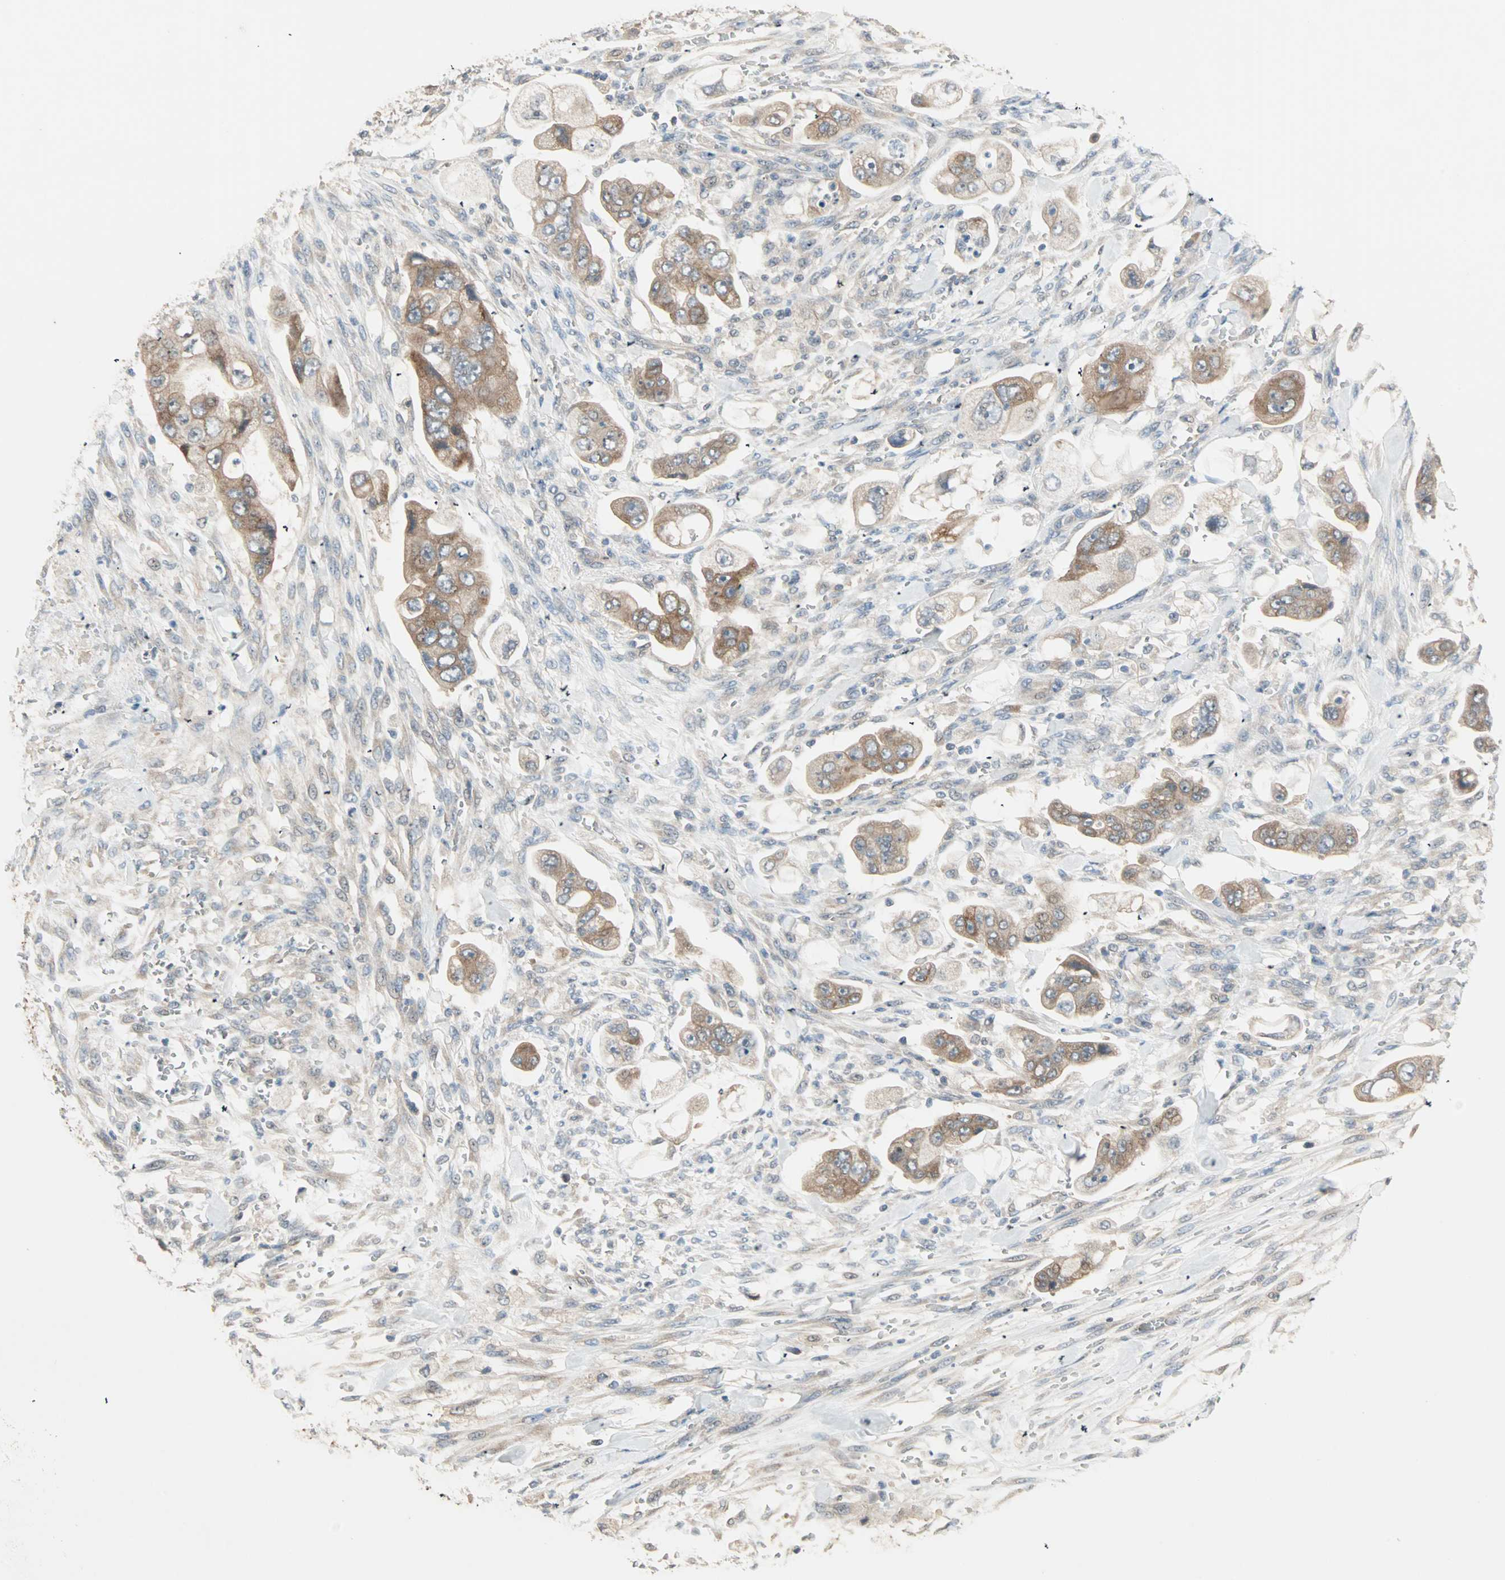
{"staining": {"intensity": "moderate", "quantity": ">75%", "location": "cytoplasmic/membranous"}, "tissue": "stomach cancer", "cell_type": "Tumor cells", "image_type": "cancer", "snomed": [{"axis": "morphology", "description": "Adenocarcinoma, NOS"}, {"axis": "topography", "description": "Stomach"}], "caption": "DAB (3,3'-diaminobenzidine) immunohistochemical staining of human stomach cancer (adenocarcinoma) demonstrates moderate cytoplasmic/membranous protein staining in about >75% of tumor cells. (DAB (3,3'-diaminobenzidine) IHC, brown staining for protein, blue staining for nuclei).", "gene": "TTF2", "patient": {"sex": "male", "age": 62}}